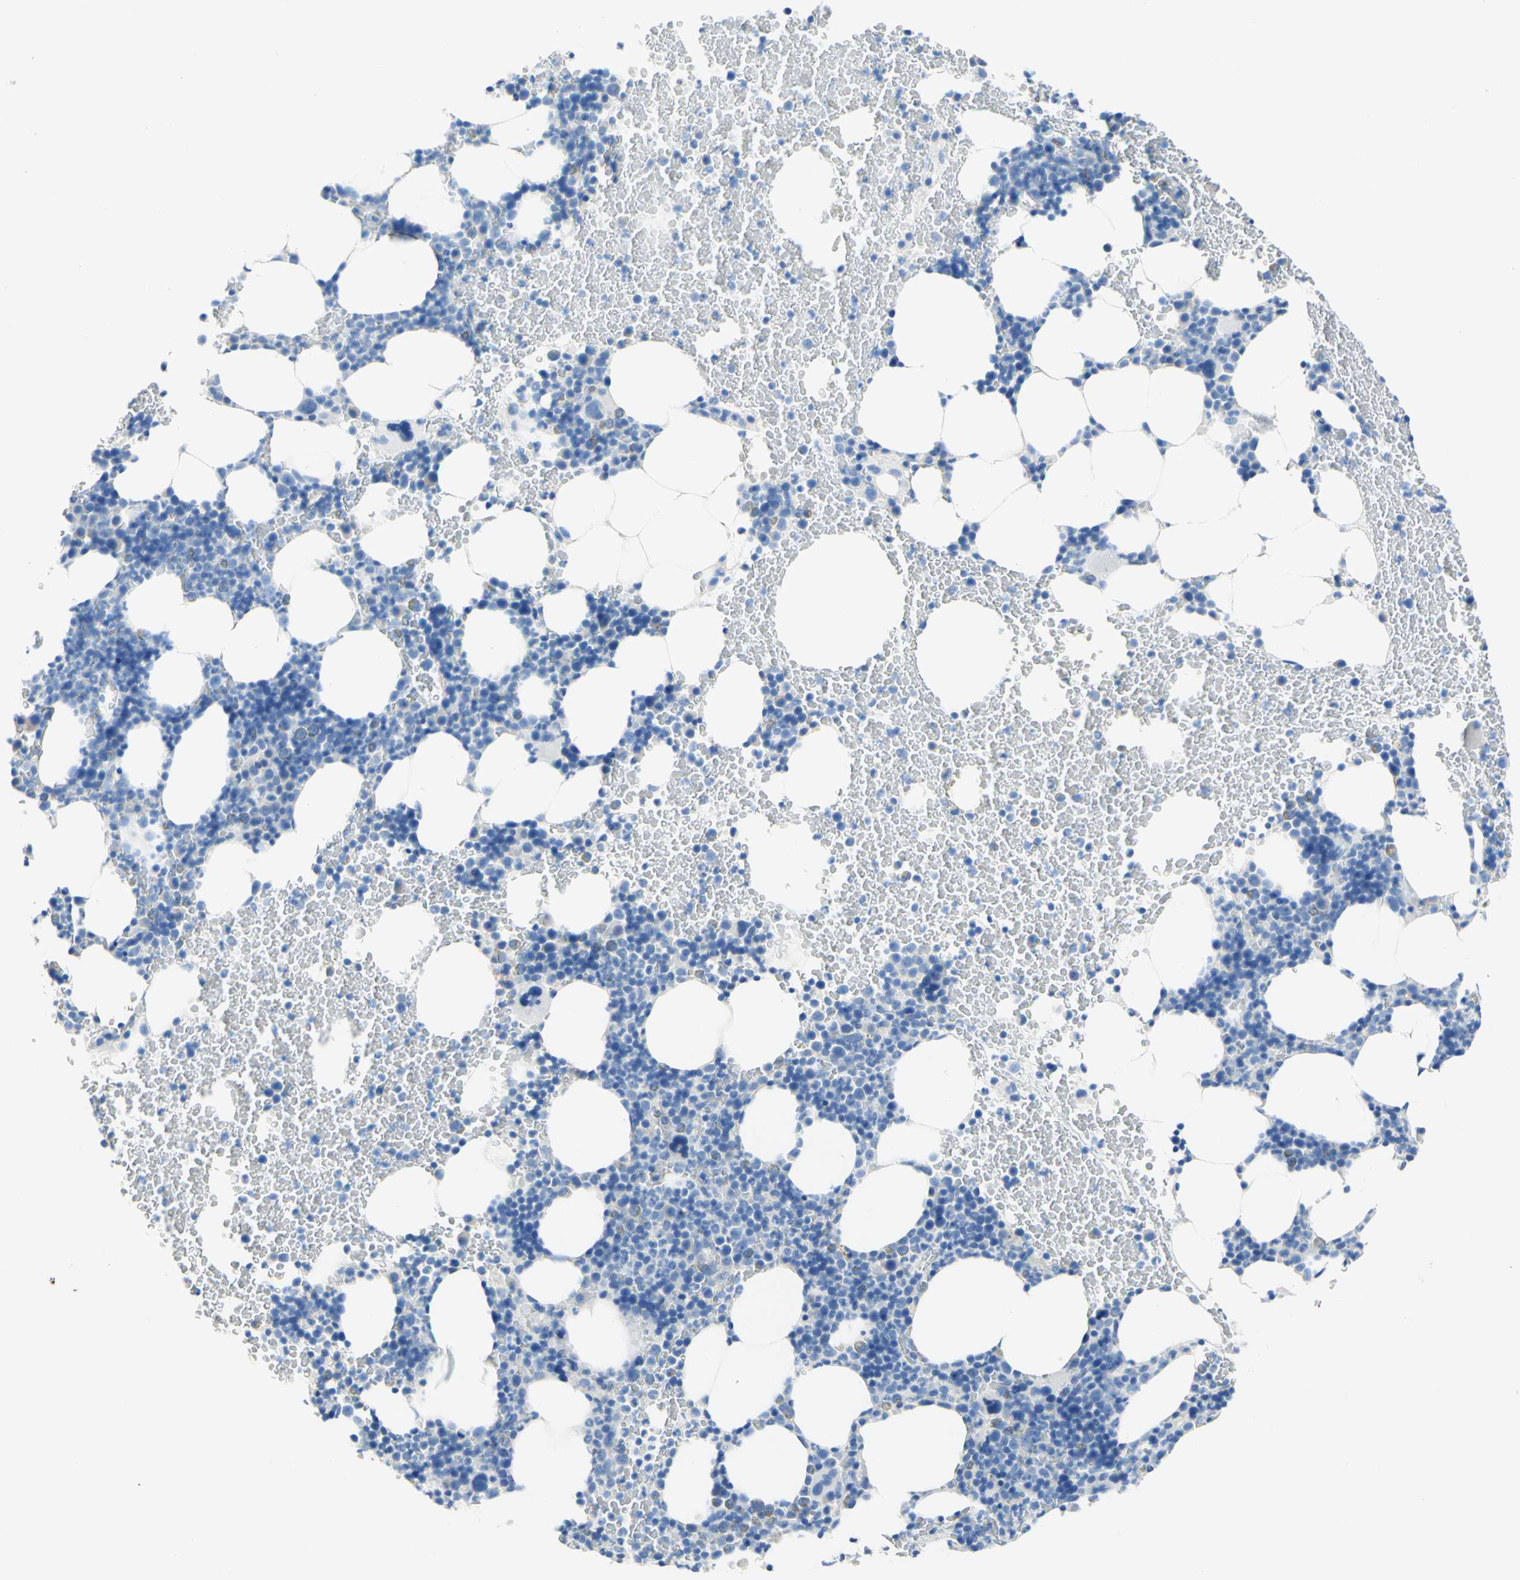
{"staining": {"intensity": "moderate", "quantity": "<25%", "location": "cytoplasmic/membranous"}, "tissue": "bone marrow", "cell_type": "Hematopoietic cells", "image_type": "normal", "snomed": [{"axis": "morphology", "description": "Normal tissue, NOS"}, {"axis": "morphology", "description": "Inflammation, NOS"}, {"axis": "topography", "description": "Bone marrow"}], "caption": "Immunohistochemistry micrograph of normal bone marrow: bone marrow stained using immunohistochemistry (IHC) shows low levels of moderate protein expression localized specifically in the cytoplasmic/membranous of hematopoietic cells, appearing as a cytoplasmic/membranous brown color.", "gene": "DSC2", "patient": {"sex": "female", "age": 70}}